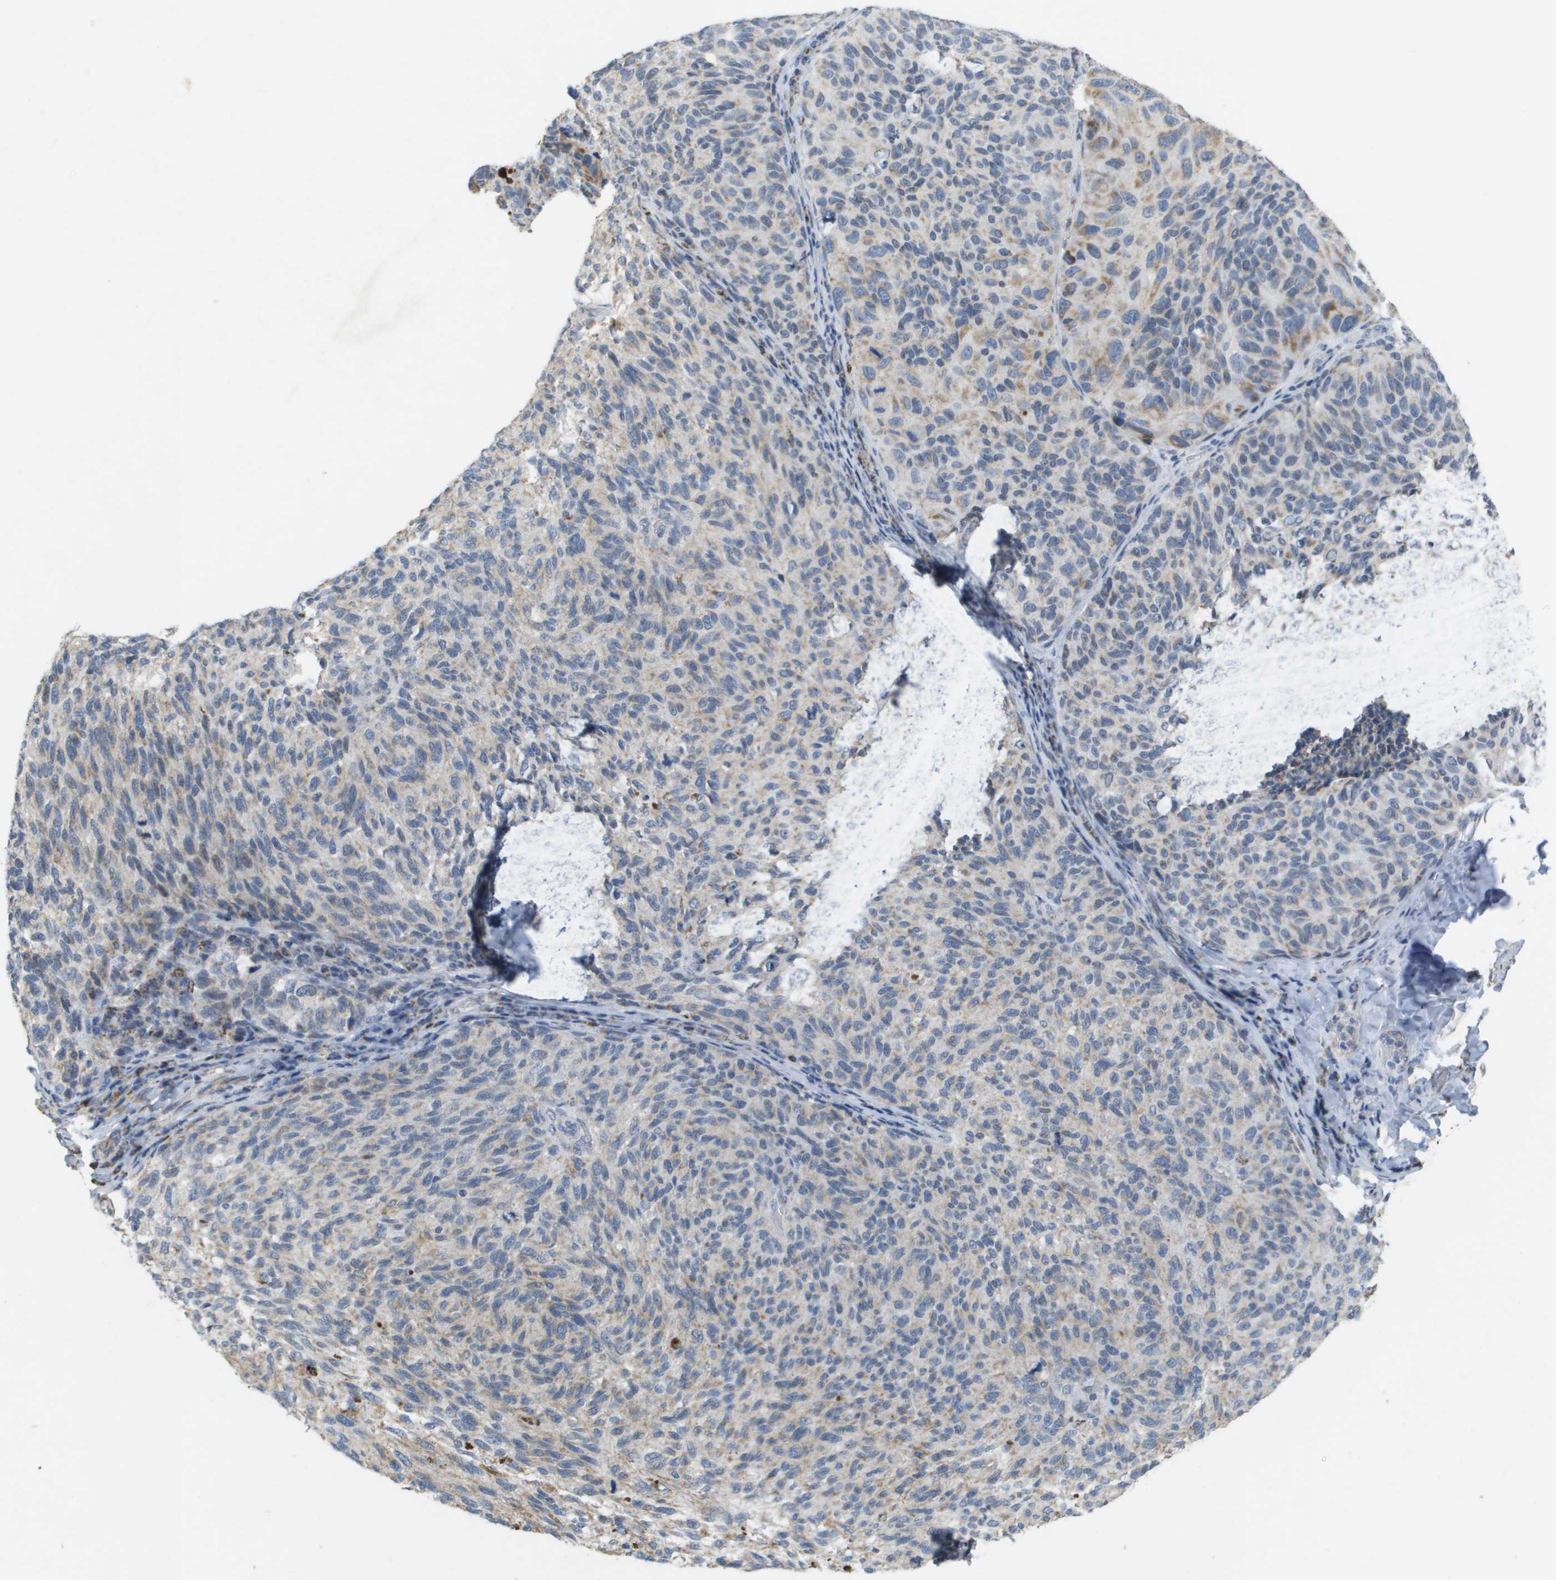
{"staining": {"intensity": "moderate", "quantity": "<25%", "location": "cytoplasmic/membranous"}, "tissue": "melanoma", "cell_type": "Tumor cells", "image_type": "cancer", "snomed": [{"axis": "morphology", "description": "Malignant melanoma, NOS"}, {"axis": "topography", "description": "Skin"}], "caption": "Malignant melanoma stained for a protein displays moderate cytoplasmic/membranous positivity in tumor cells.", "gene": "TMEM223", "patient": {"sex": "female", "age": 73}}